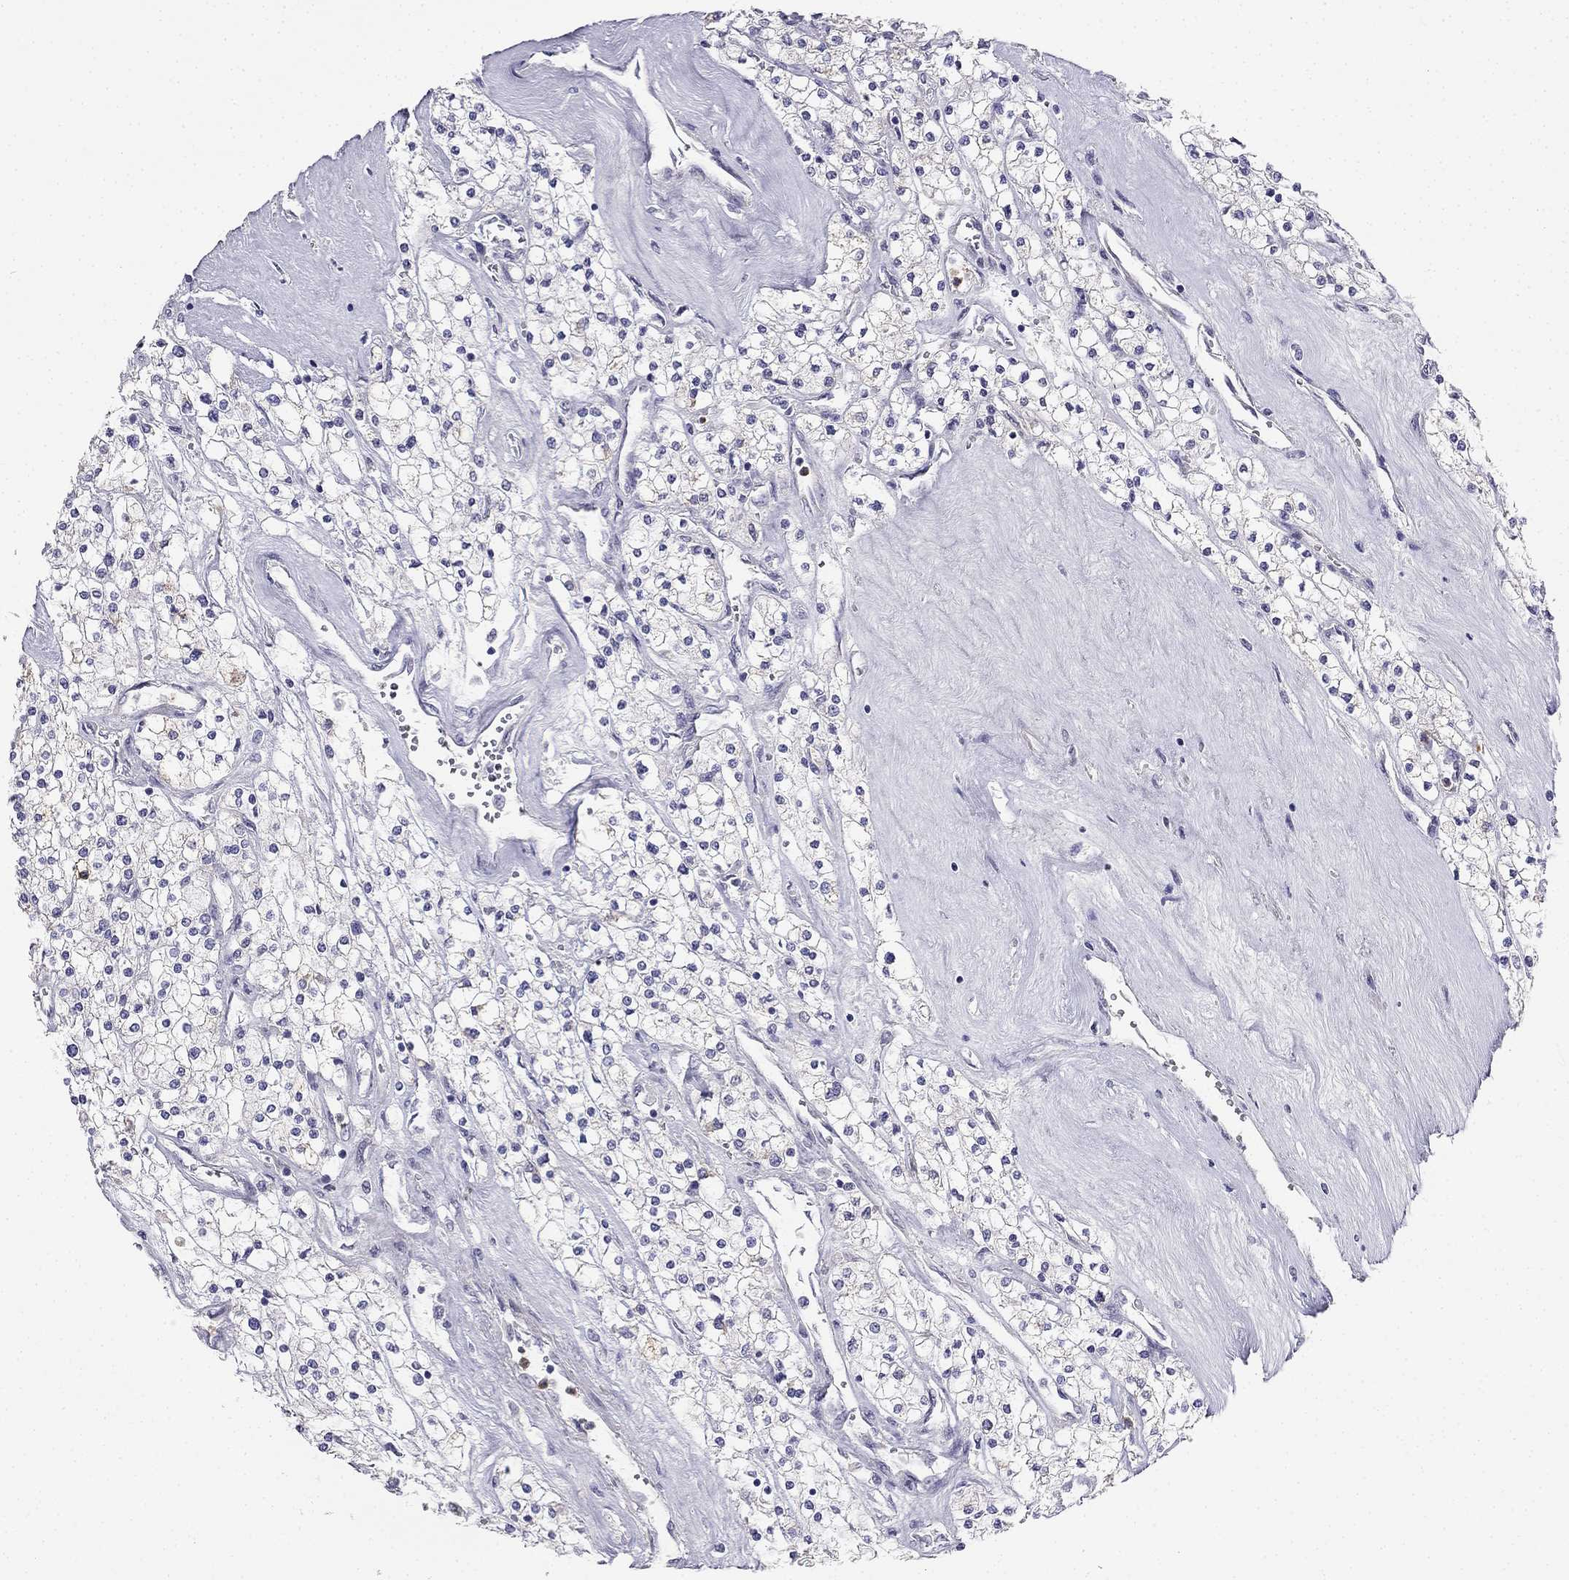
{"staining": {"intensity": "negative", "quantity": "none", "location": "none"}, "tissue": "renal cancer", "cell_type": "Tumor cells", "image_type": "cancer", "snomed": [{"axis": "morphology", "description": "Adenocarcinoma, NOS"}, {"axis": "topography", "description": "Kidney"}], "caption": "Tumor cells are negative for brown protein staining in adenocarcinoma (renal).", "gene": "C16orf89", "patient": {"sex": "male", "age": 80}}